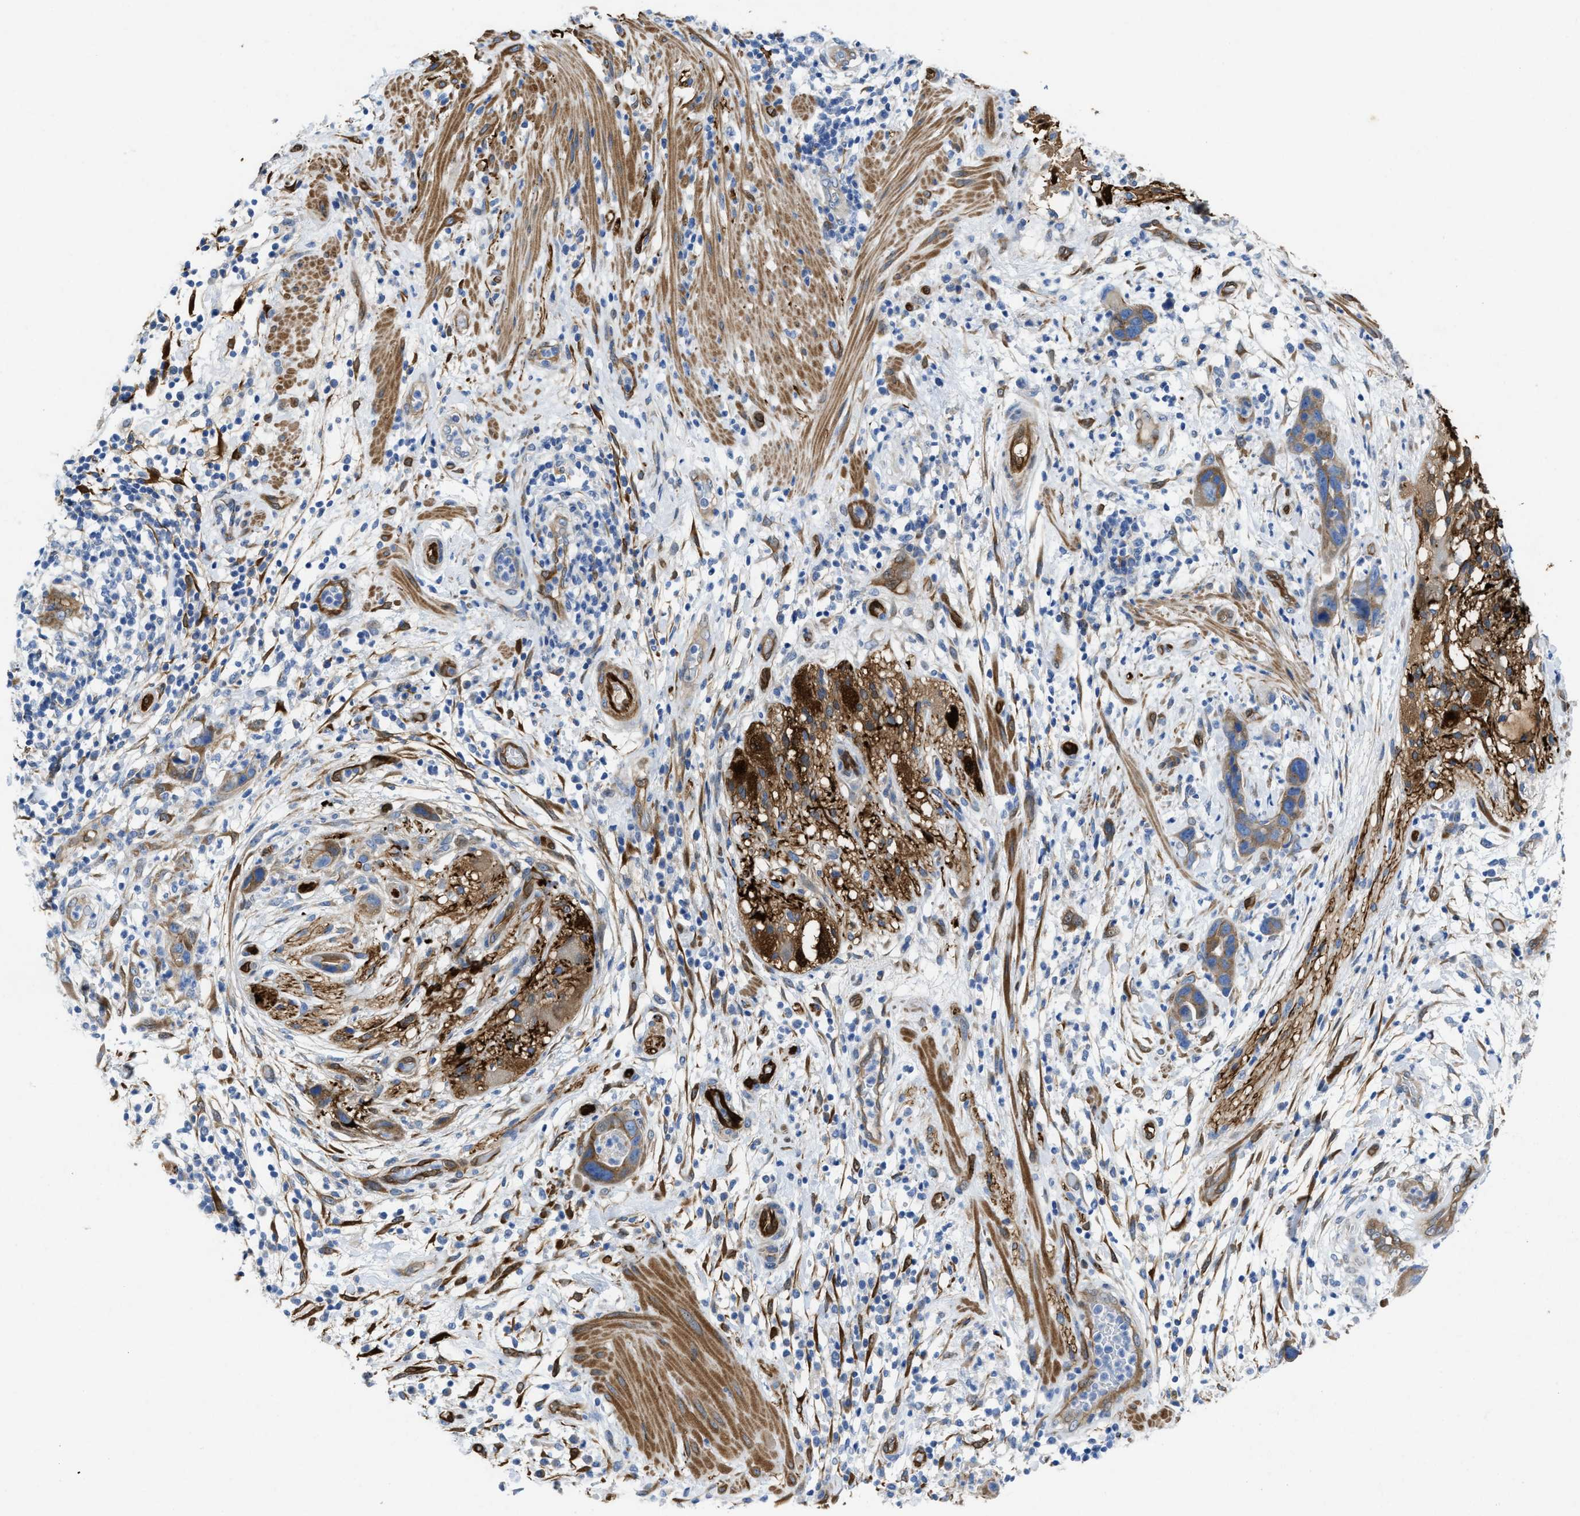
{"staining": {"intensity": "moderate", "quantity": "25%-75%", "location": "cytoplasmic/membranous"}, "tissue": "pancreatic cancer", "cell_type": "Tumor cells", "image_type": "cancer", "snomed": [{"axis": "morphology", "description": "Adenocarcinoma, NOS"}, {"axis": "topography", "description": "Pancreas"}], "caption": "Protein analysis of adenocarcinoma (pancreatic) tissue shows moderate cytoplasmic/membranous staining in about 25%-75% of tumor cells.", "gene": "ASS1", "patient": {"sex": "female", "age": 71}}